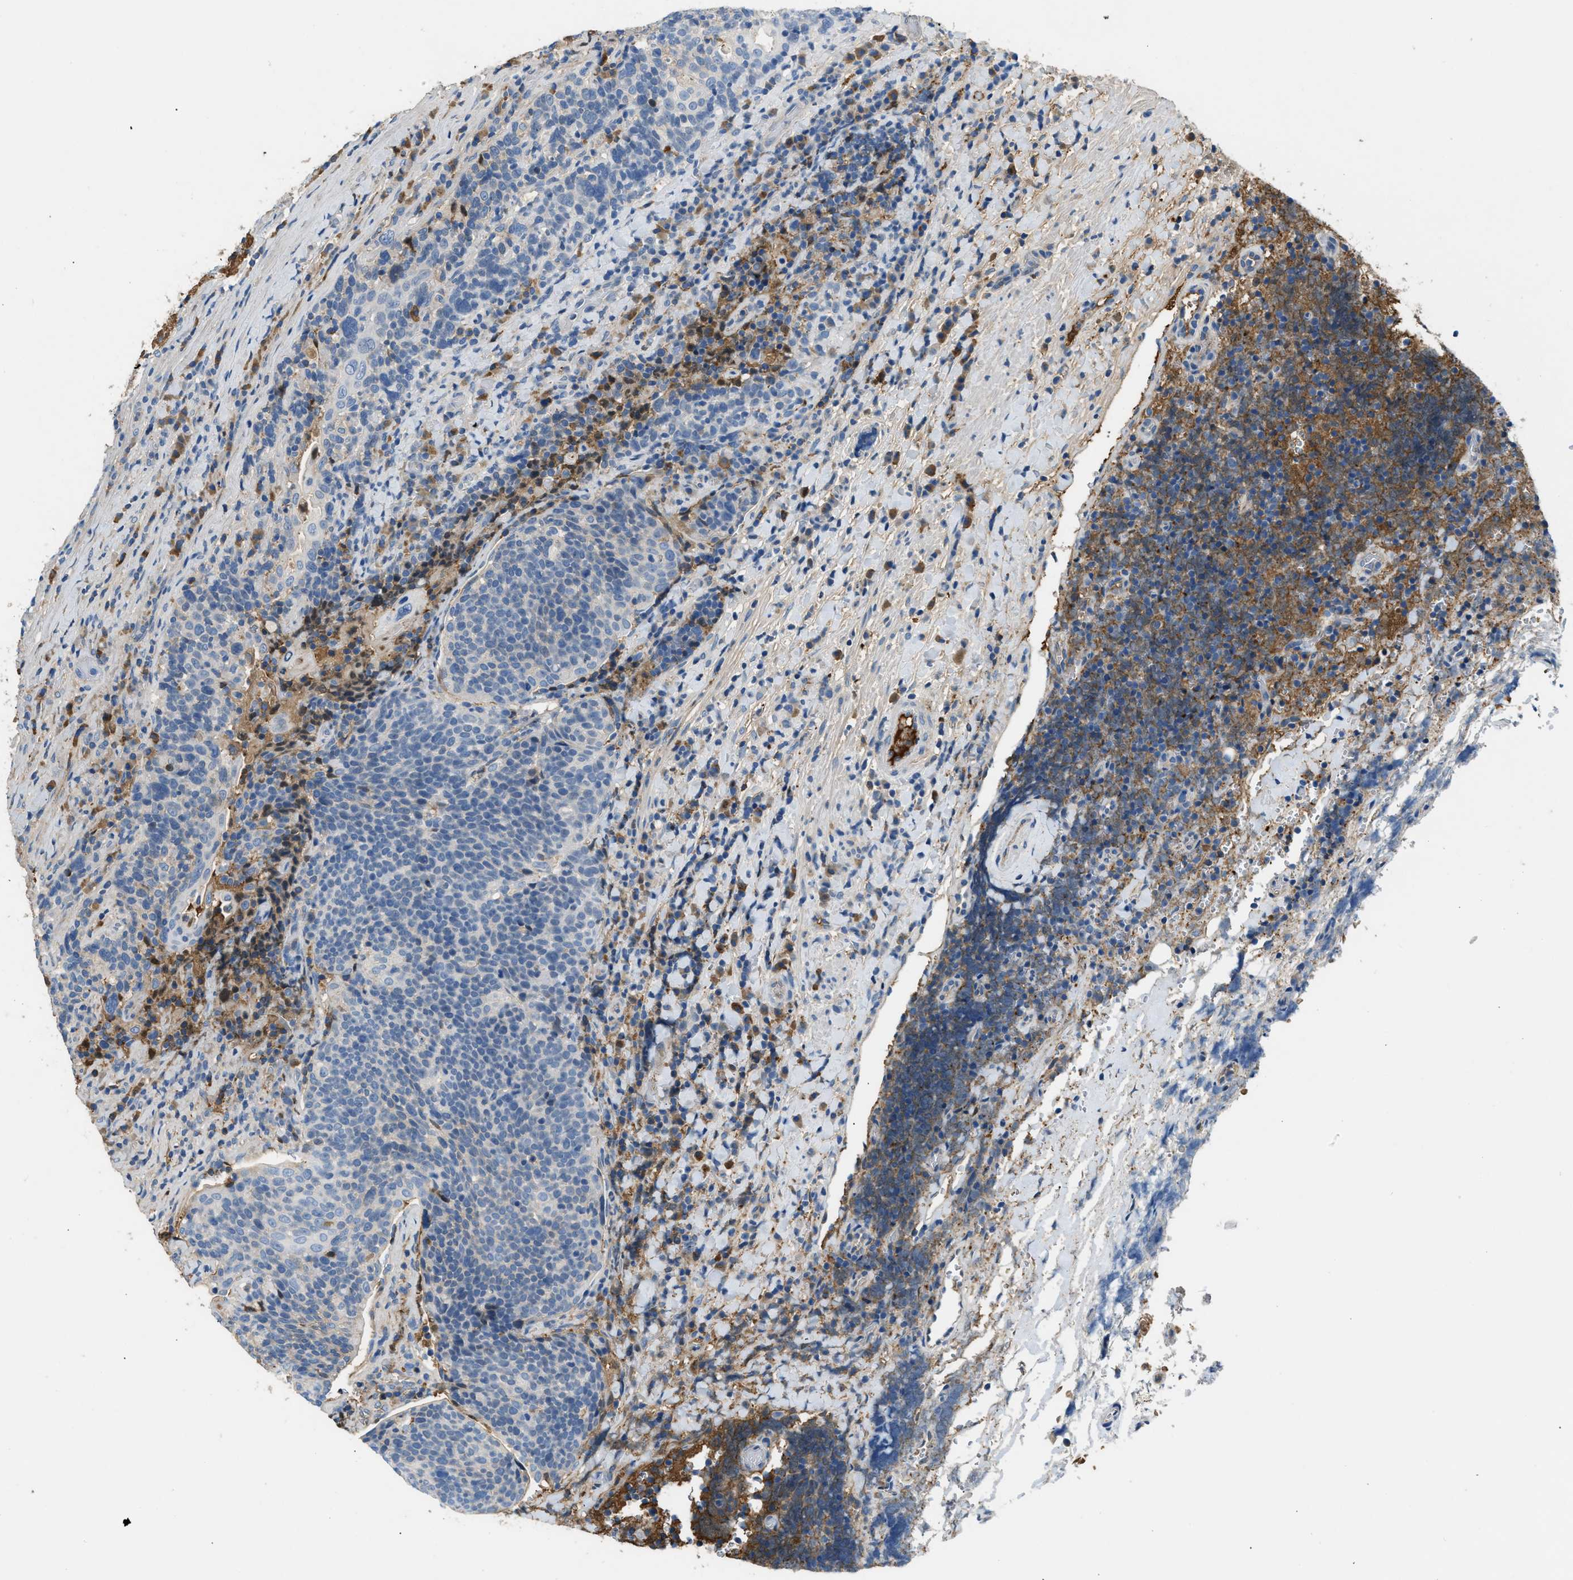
{"staining": {"intensity": "negative", "quantity": "none", "location": "none"}, "tissue": "head and neck cancer", "cell_type": "Tumor cells", "image_type": "cancer", "snomed": [{"axis": "morphology", "description": "Squamous cell carcinoma, NOS"}, {"axis": "morphology", "description": "Squamous cell carcinoma, metastatic, NOS"}, {"axis": "topography", "description": "Lymph node"}, {"axis": "topography", "description": "Head-Neck"}], "caption": "IHC micrograph of human head and neck cancer (squamous cell carcinoma) stained for a protein (brown), which reveals no staining in tumor cells.", "gene": "STC1", "patient": {"sex": "male", "age": 62}}